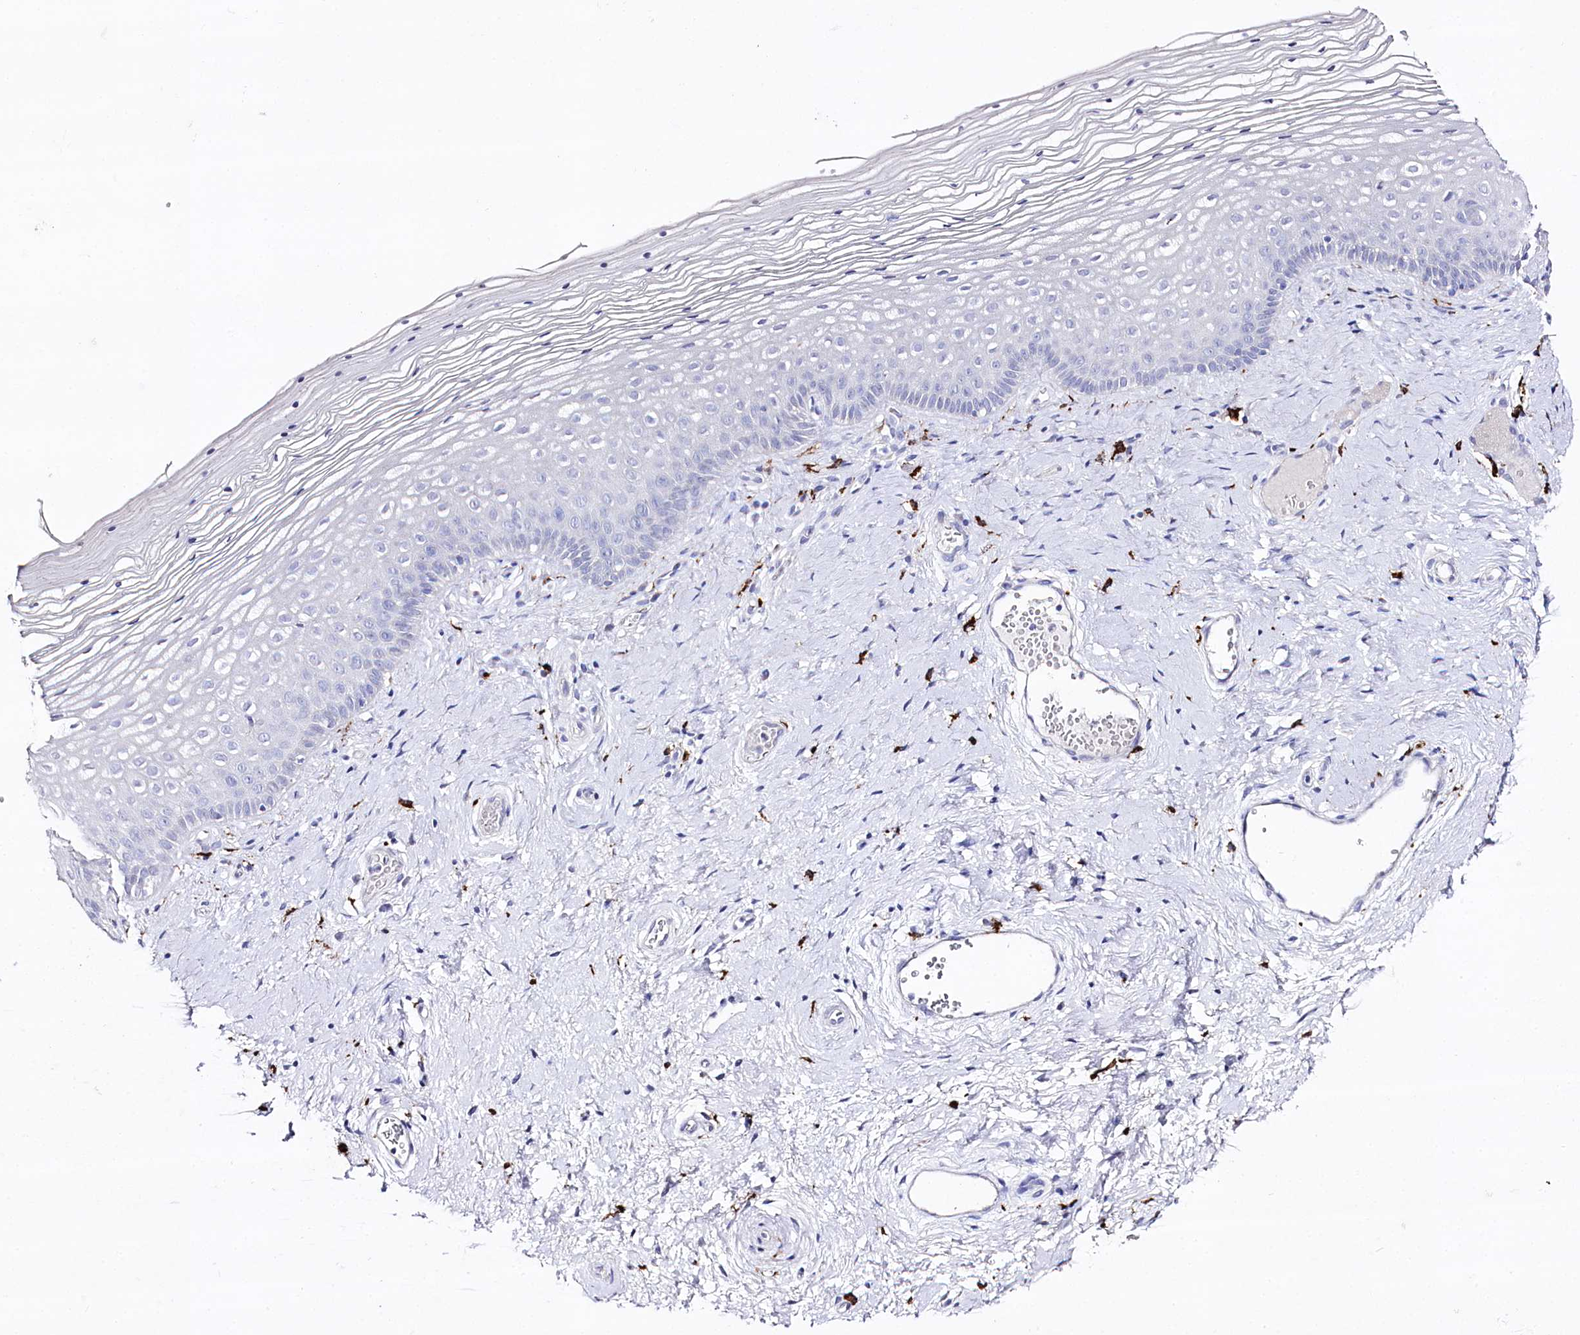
{"staining": {"intensity": "negative", "quantity": "none", "location": "none"}, "tissue": "vagina", "cell_type": "Squamous epithelial cells", "image_type": "normal", "snomed": [{"axis": "morphology", "description": "Normal tissue, NOS"}, {"axis": "topography", "description": "Vagina"}], "caption": "Photomicrograph shows no protein expression in squamous epithelial cells of unremarkable vagina. (Stains: DAB immunohistochemistry with hematoxylin counter stain, Microscopy: brightfield microscopy at high magnification).", "gene": "CLEC4M", "patient": {"sex": "female", "age": 46}}